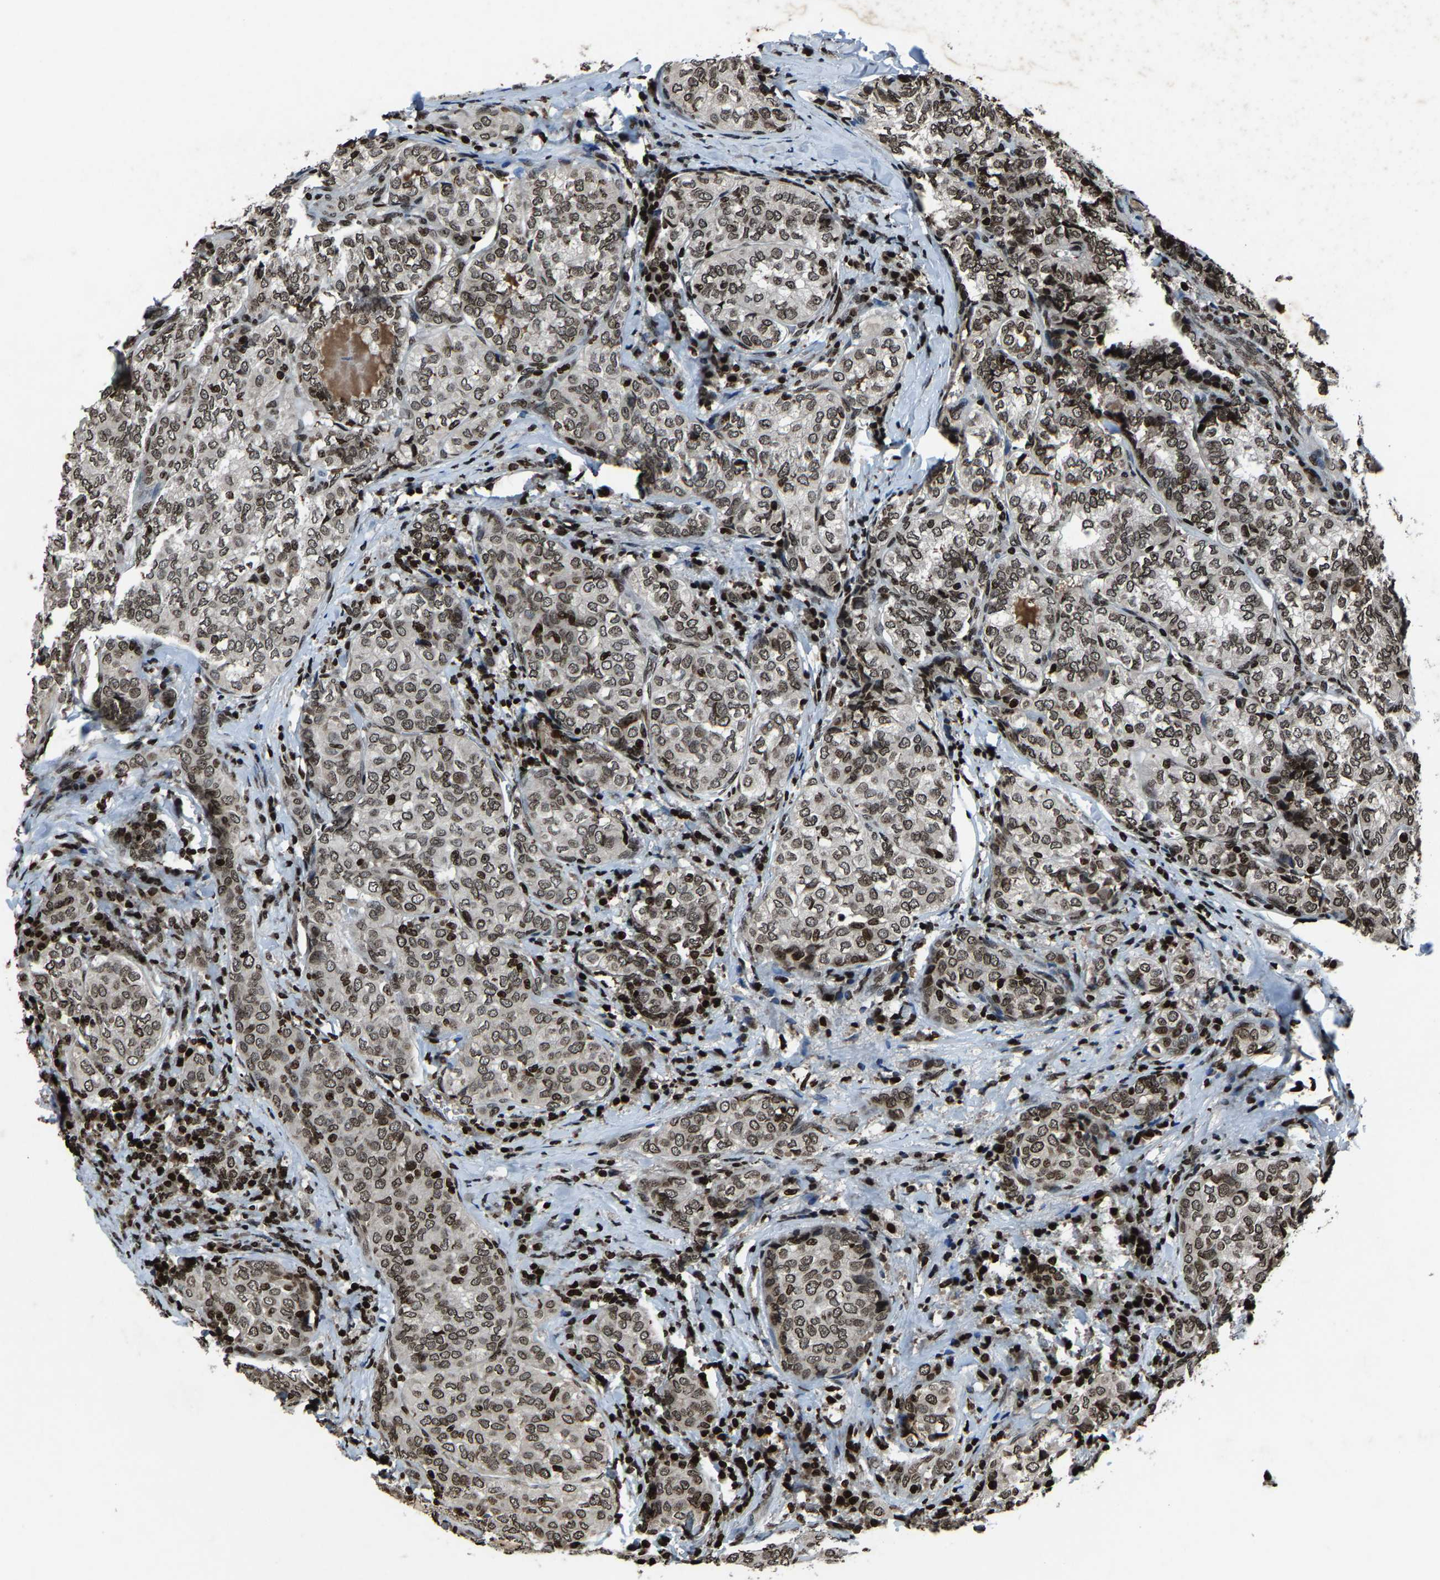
{"staining": {"intensity": "weak", "quantity": ">75%", "location": "nuclear"}, "tissue": "thyroid cancer", "cell_type": "Tumor cells", "image_type": "cancer", "snomed": [{"axis": "morphology", "description": "Normal tissue, NOS"}, {"axis": "morphology", "description": "Papillary adenocarcinoma, NOS"}, {"axis": "topography", "description": "Thyroid gland"}], "caption": "A brown stain labels weak nuclear staining of a protein in human thyroid cancer (papillary adenocarcinoma) tumor cells. The protein of interest is stained brown, and the nuclei are stained in blue (DAB IHC with brightfield microscopy, high magnification).", "gene": "H4C1", "patient": {"sex": "female", "age": 30}}